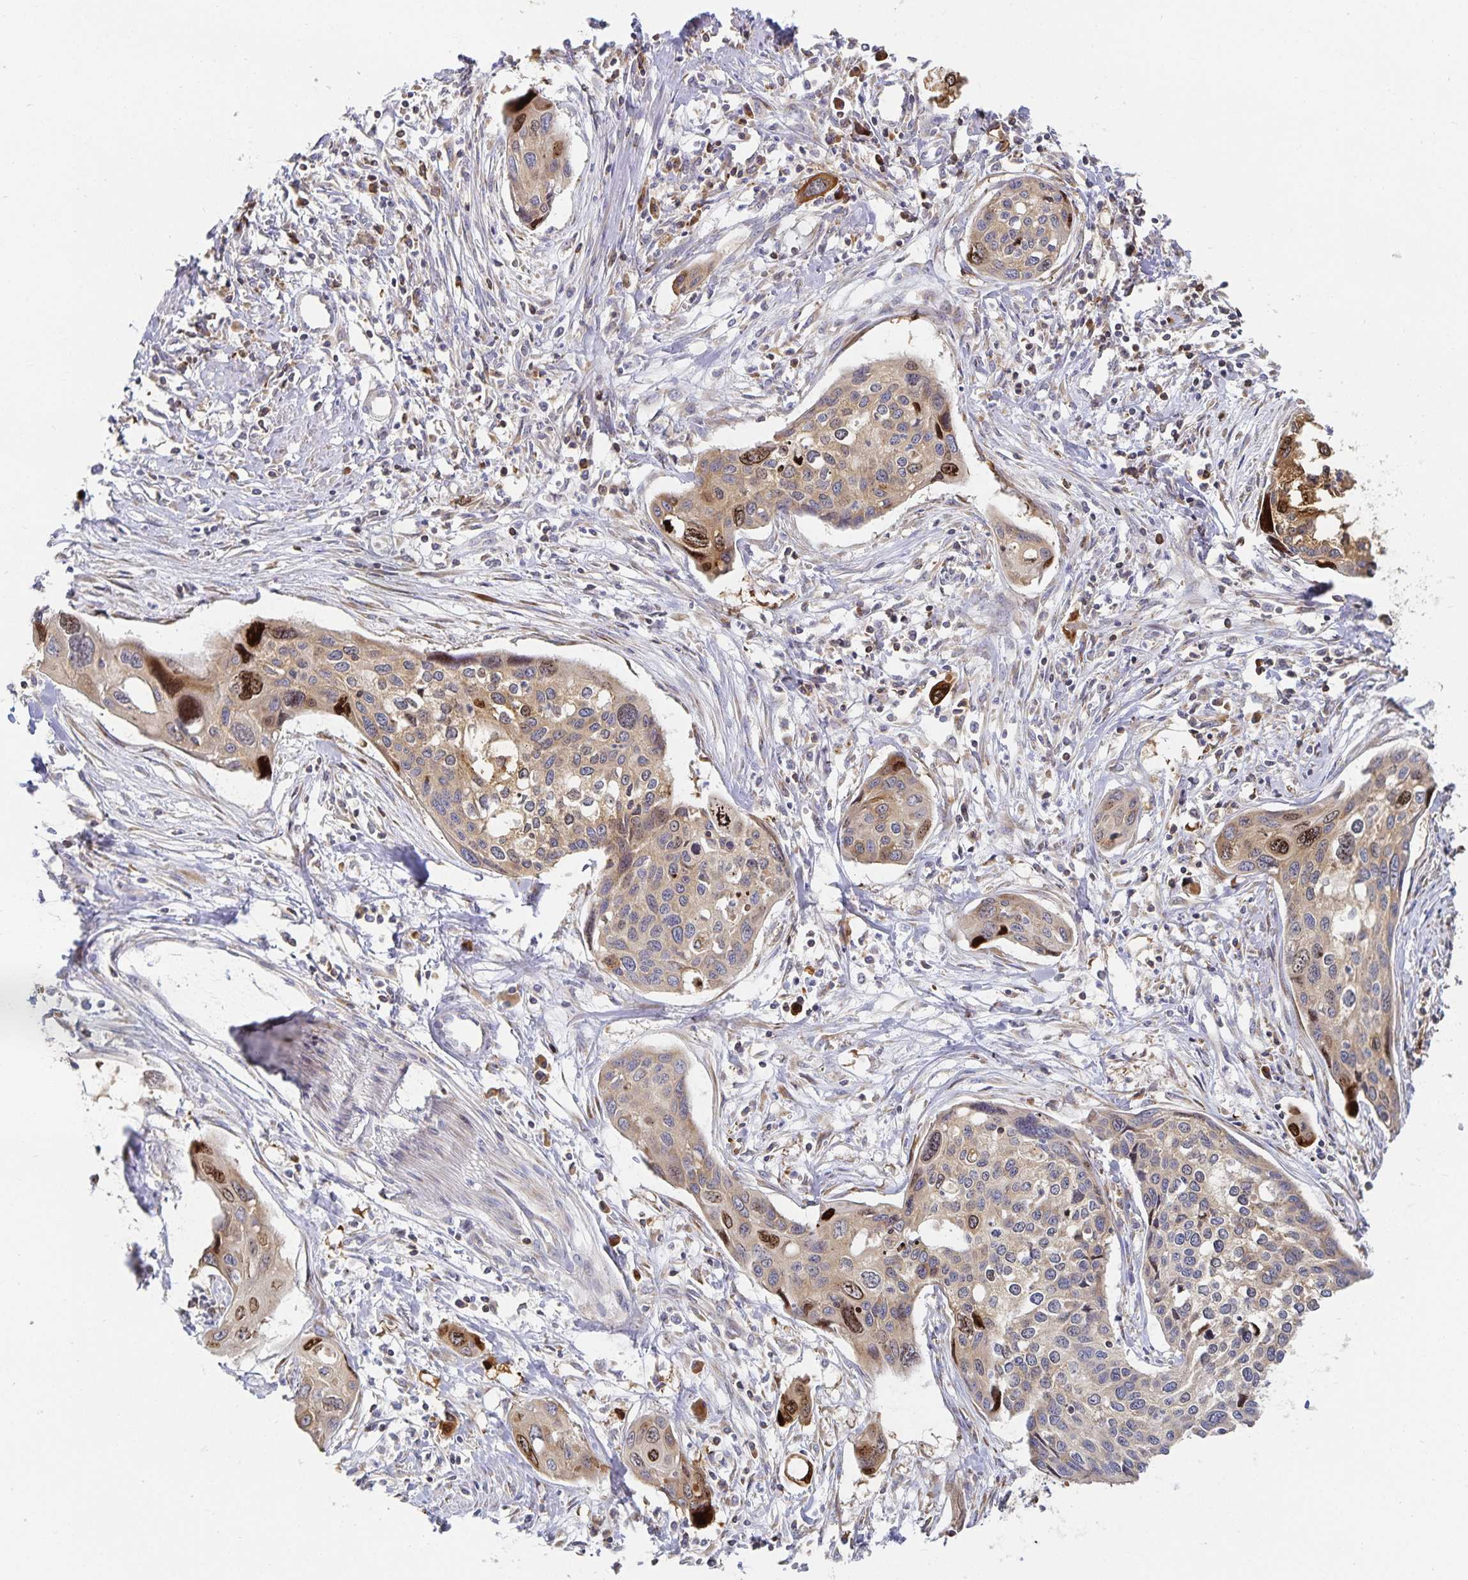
{"staining": {"intensity": "moderate", "quantity": "<25%", "location": "cytoplasmic/membranous,nuclear"}, "tissue": "cervical cancer", "cell_type": "Tumor cells", "image_type": "cancer", "snomed": [{"axis": "morphology", "description": "Squamous cell carcinoma, NOS"}, {"axis": "topography", "description": "Cervix"}], "caption": "Immunohistochemistry (IHC) (DAB) staining of cervical cancer (squamous cell carcinoma) exhibits moderate cytoplasmic/membranous and nuclear protein positivity in approximately <25% of tumor cells. The staining is performed using DAB brown chromogen to label protein expression. The nuclei are counter-stained blue using hematoxylin.", "gene": "NOMO1", "patient": {"sex": "female", "age": 31}}